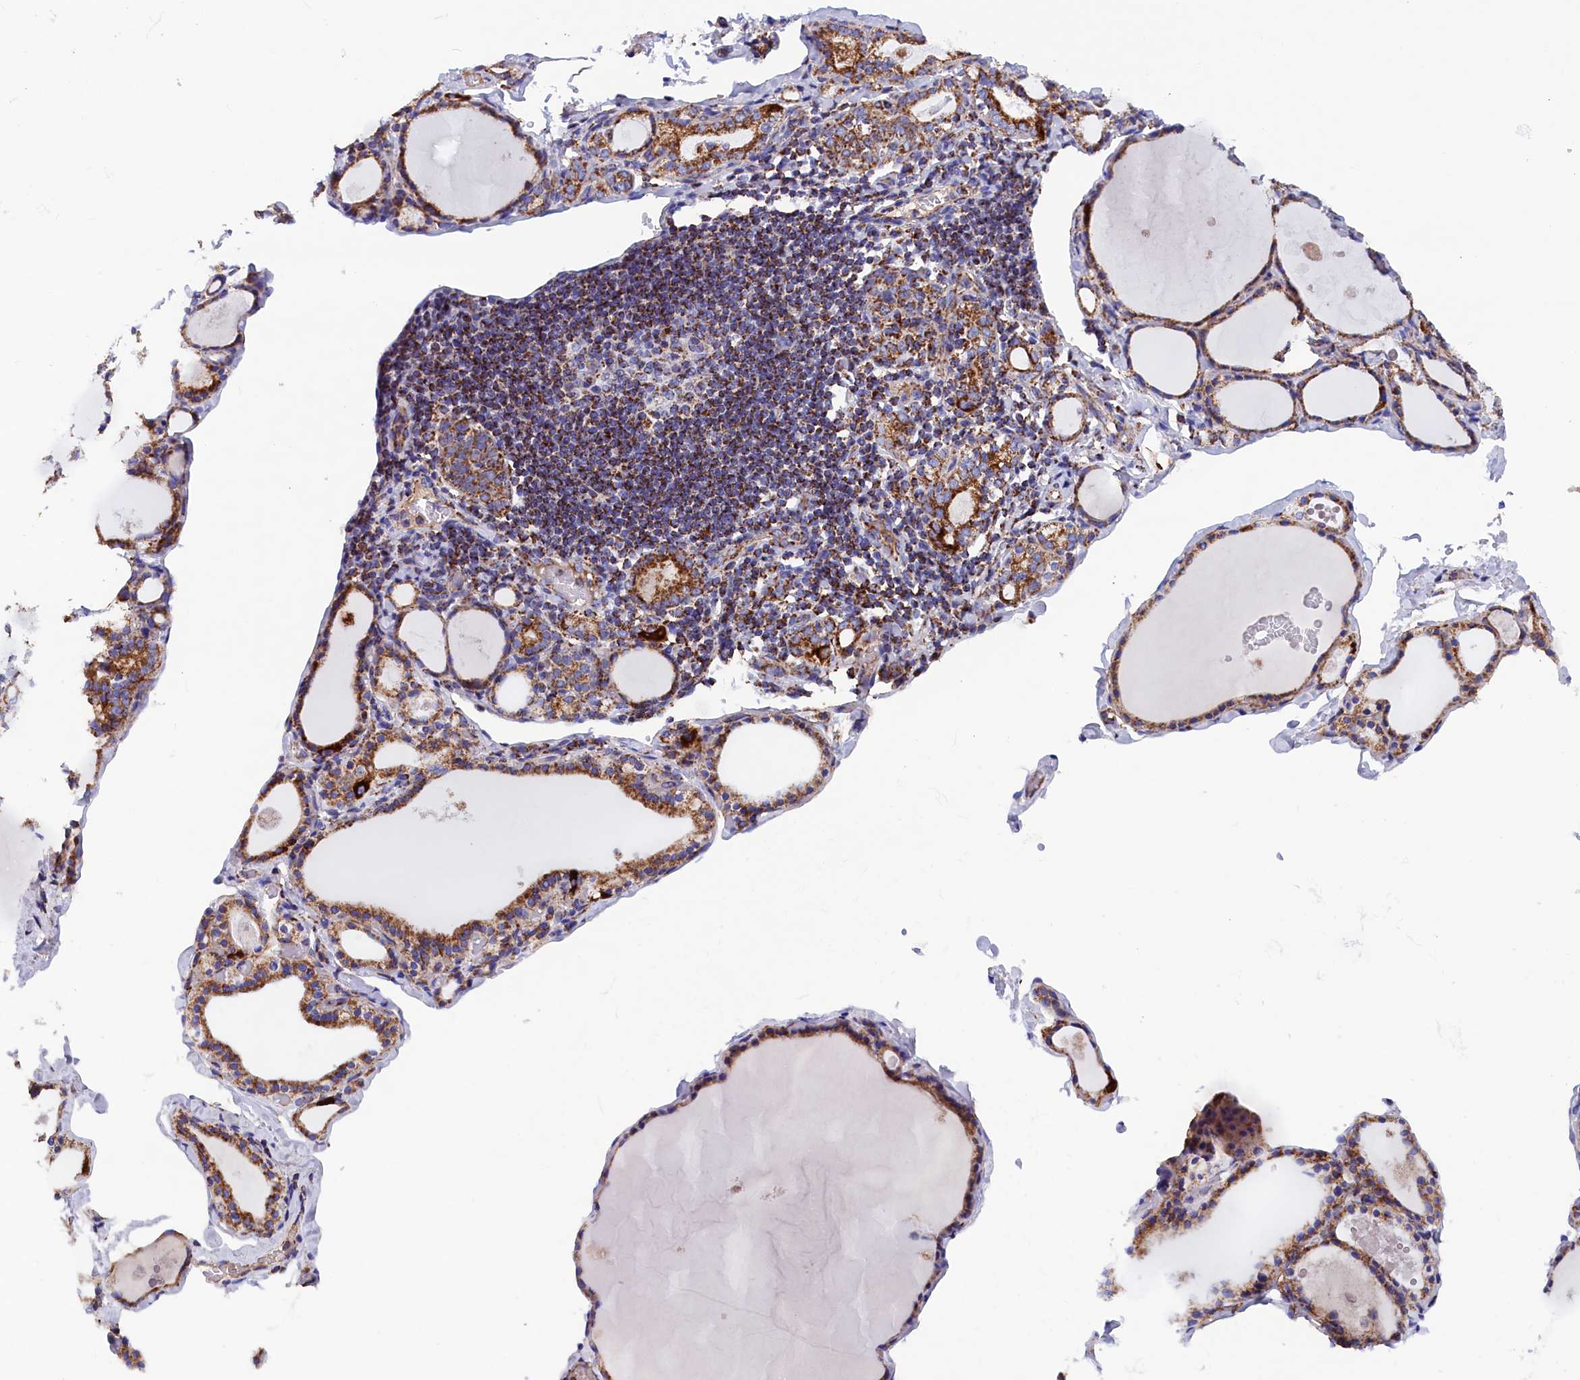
{"staining": {"intensity": "moderate", "quantity": ">75%", "location": "cytoplasmic/membranous"}, "tissue": "thyroid gland", "cell_type": "Glandular cells", "image_type": "normal", "snomed": [{"axis": "morphology", "description": "Normal tissue, NOS"}, {"axis": "topography", "description": "Thyroid gland"}], "caption": "This photomicrograph displays immunohistochemistry staining of benign human thyroid gland, with medium moderate cytoplasmic/membranous positivity in about >75% of glandular cells.", "gene": "SLC39A3", "patient": {"sex": "male", "age": 56}}